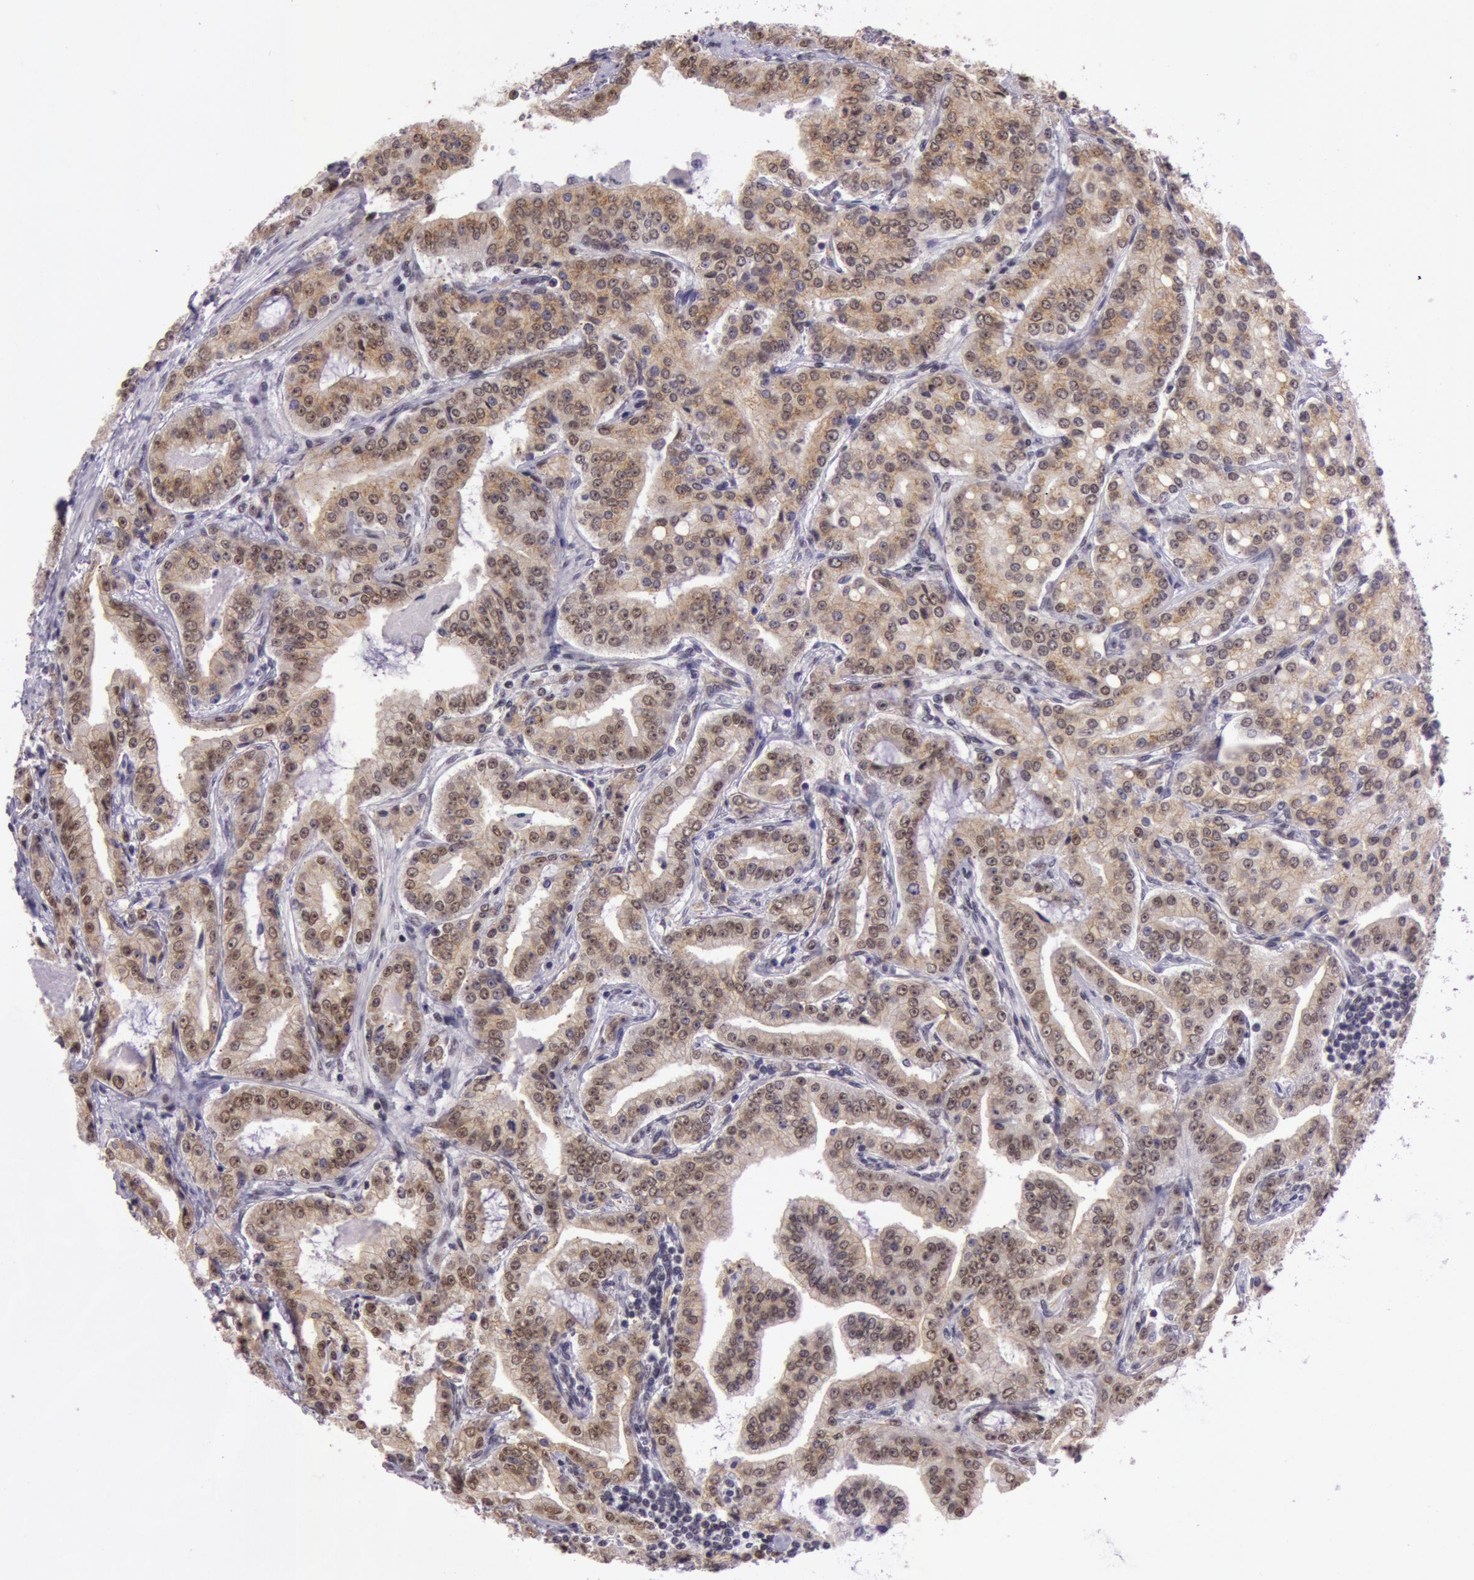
{"staining": {"intensity": "moderate", "quantity": "25%-75%", "location": "cytoplasmic/membranous"}, "tissue": "prostate cancer", "cell_type": "Tumor cells", "image_type": "cancer", "snomed": [{"axis": "morphology", "description": "Adenocarcinoma, Medium grade"}, {"axis": "topography", "description": "Prostate"}], "caption": "Human prostate cancer stained with a protein marker displays moderate staining in tumor cells.", "gene": "NBN", "patient": {"sex": "male", "age": 72}}